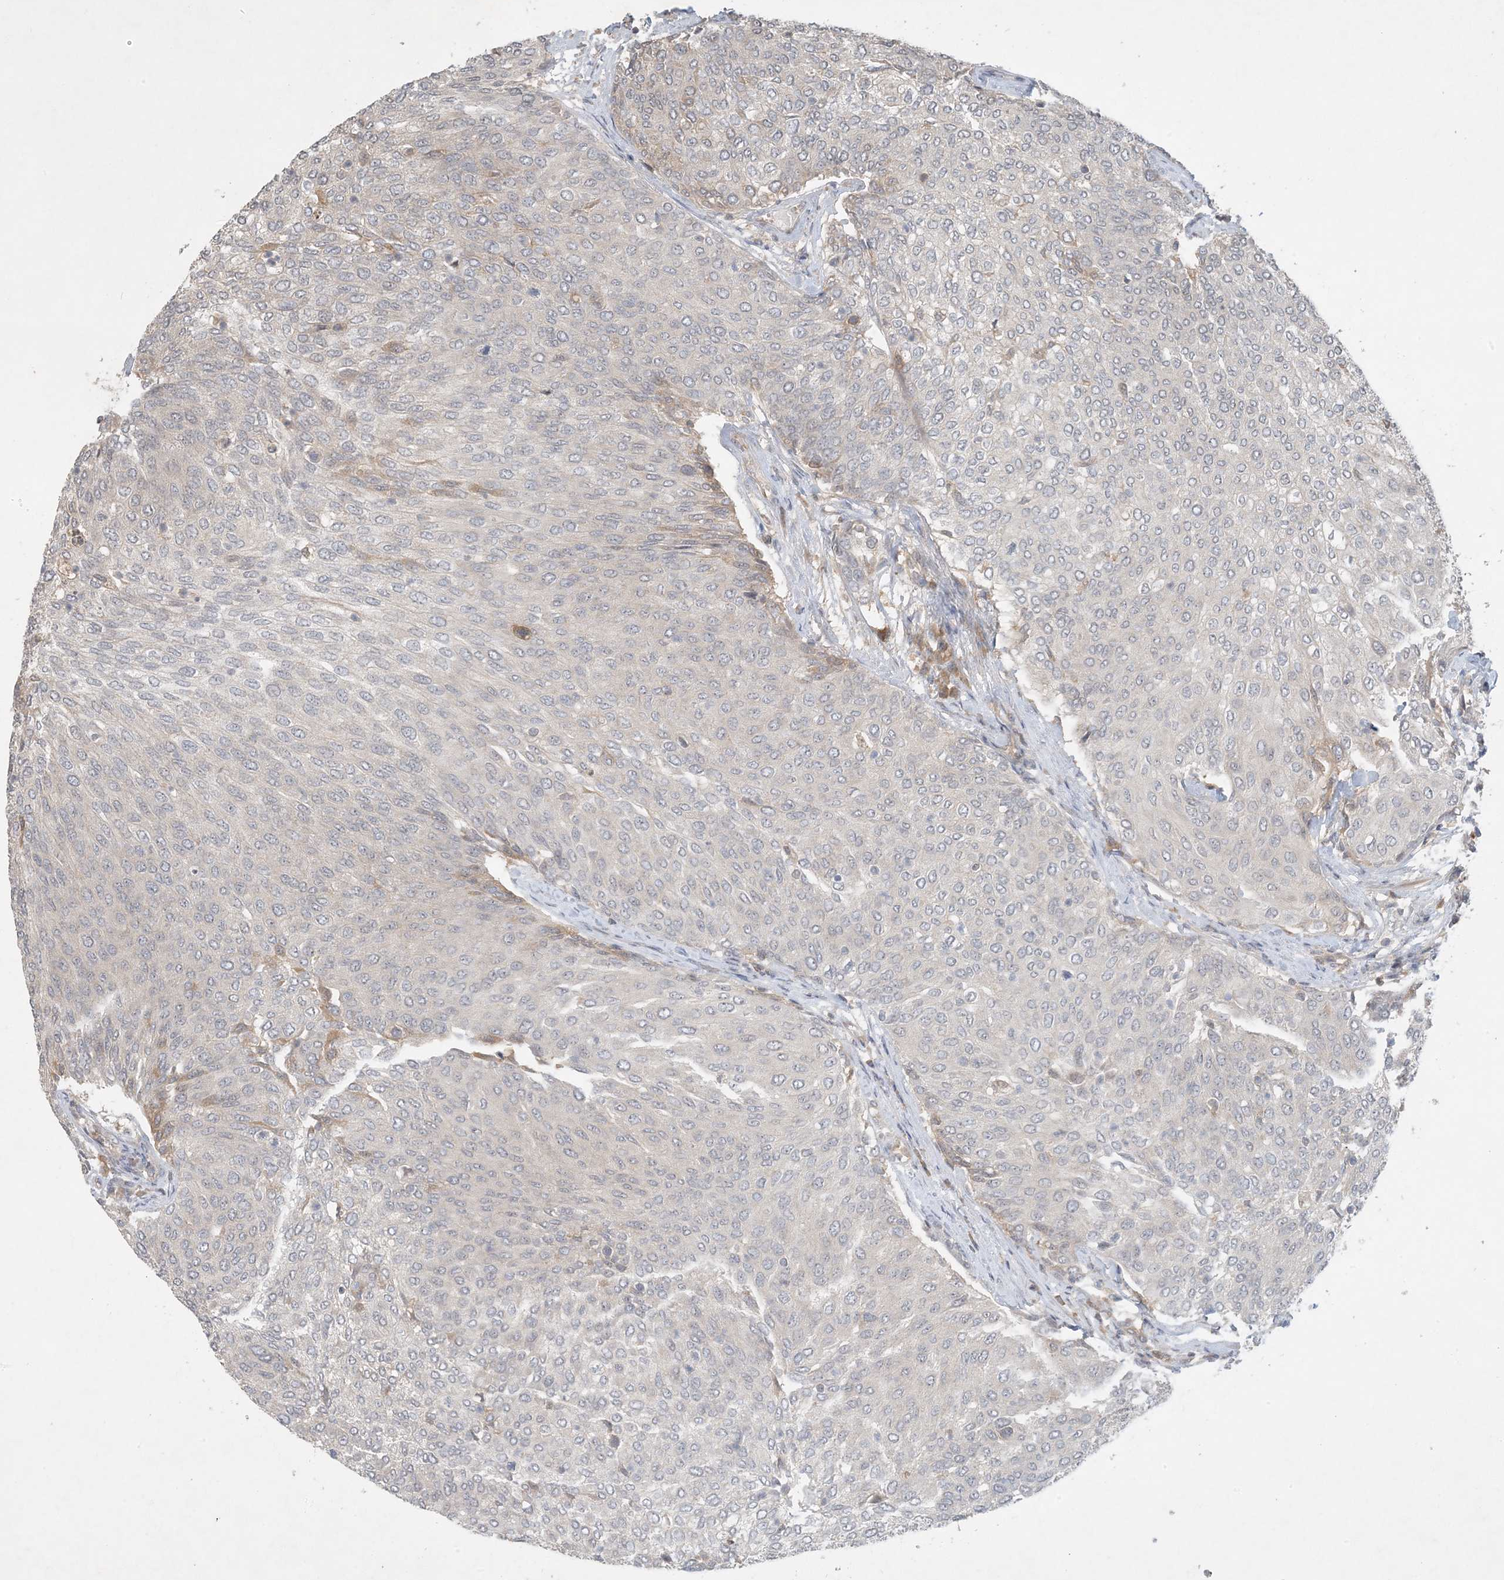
{"staining": {"intensity": "negative", "quantity": "none", "location": "none"}, "tissue": "urothelial cancer", "cell_type": "Tumor cells", "image_type": "cancer", "snomed": [{"axis": "morphology", "description": "Urothelial carcinoma, Low grade"}, {"axis": "topography", "description": "Urinary bladder"}], "caption": "This is an IHC photomicrograph of urothelial cancer. There is no expression in tumor cells.", "gene": "ZCCHC4", "patient": {"sex": "female", "age": 79}}